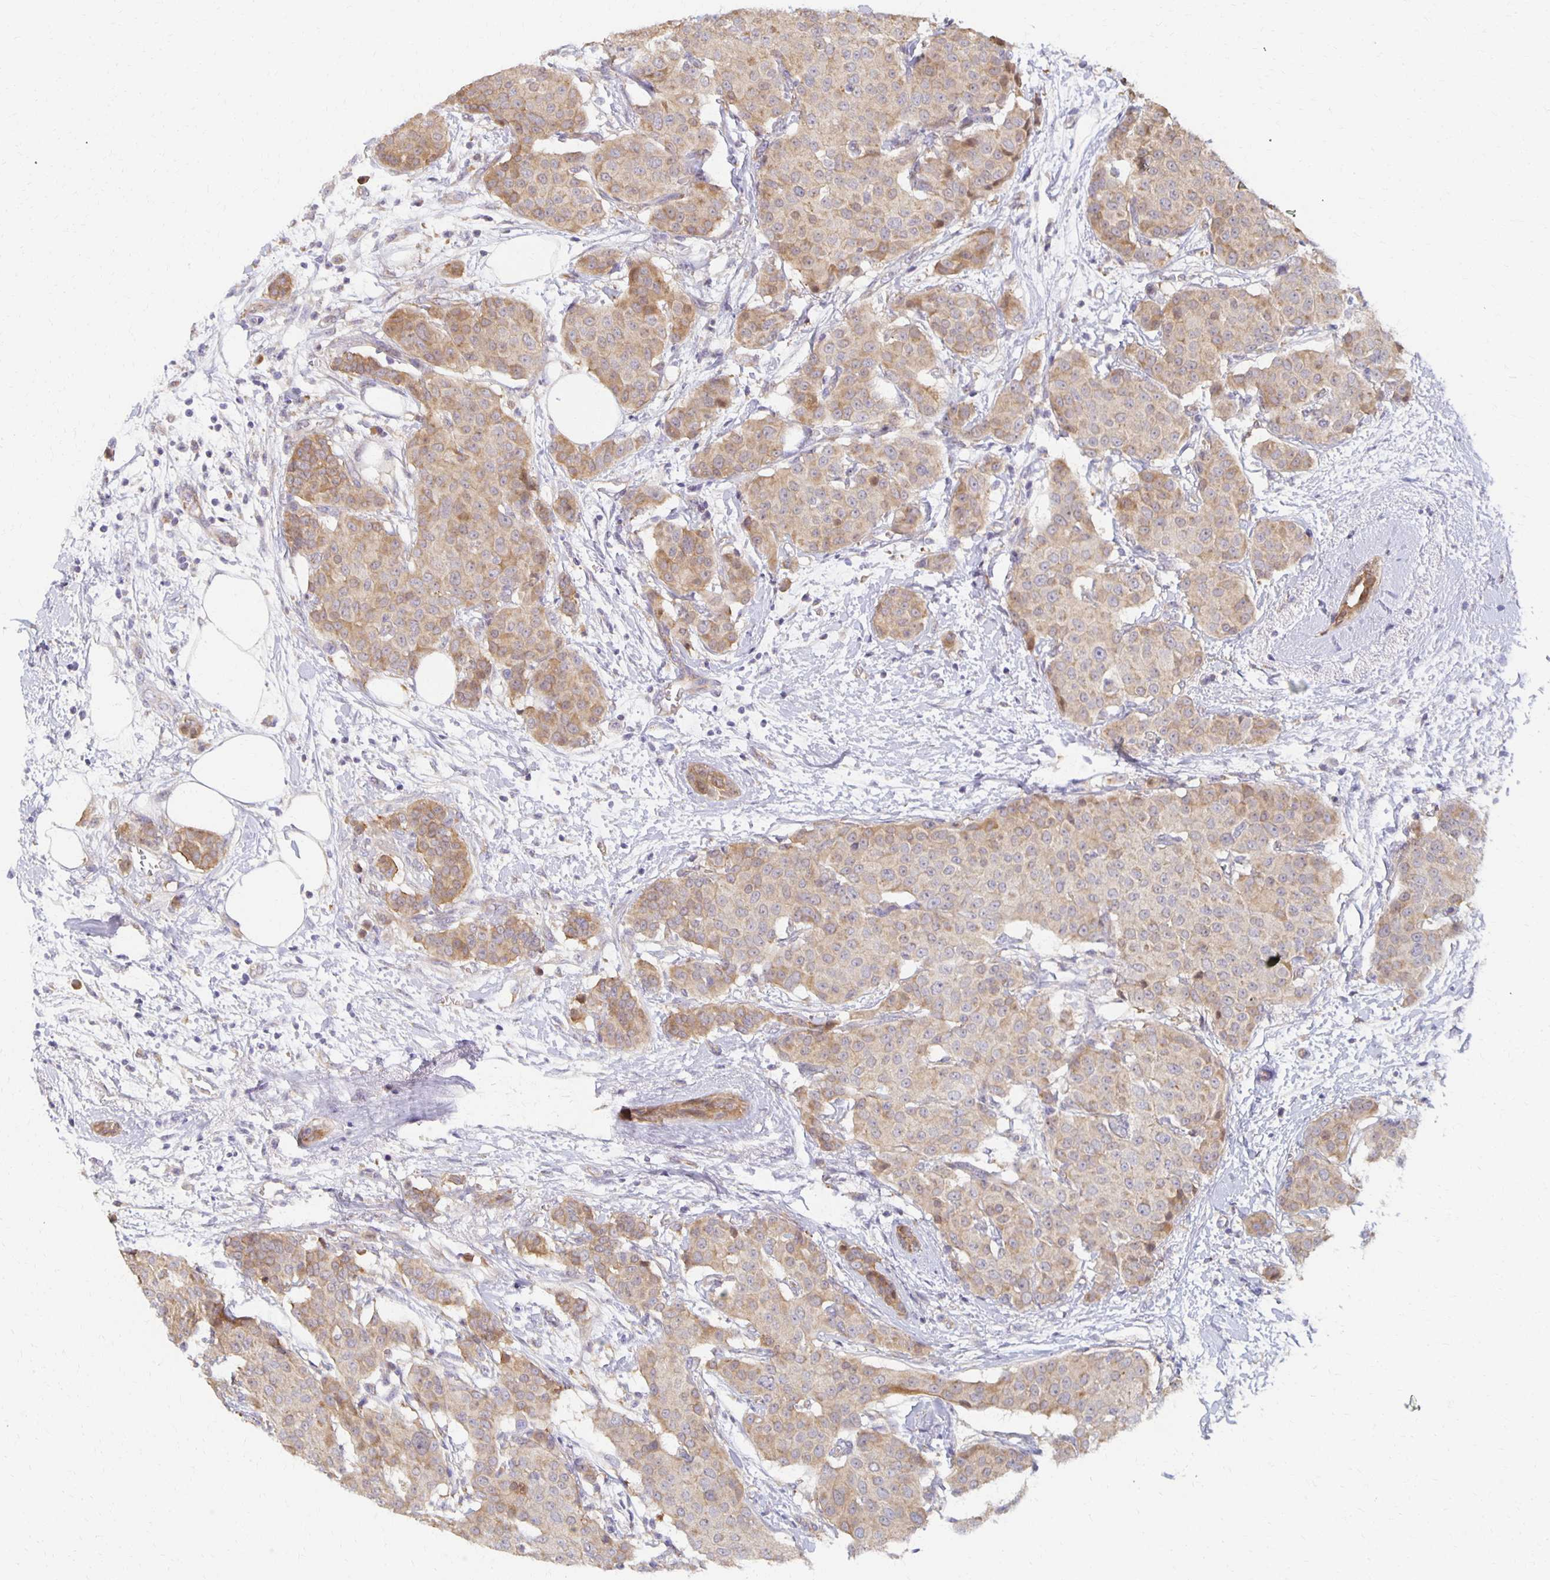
{"staining": {"intensity": "weak", "quantity": "25%-75%", "location": "cytoplasmic/membranous"}, "tissue": "breast cancer", "cell_type": "Tumor cells", "image_type": "cancer", "snomed": [{"axis": "morphology", "description": "Duct carcinoma"}, {"axis": "topography", "description": "Breast"}], "caption": "IHC photomicrograph of human breast cancer stained for a protein (brown), which exhibits low levels of weak cytoplasmic/membranous expression in approximately 25%-75% of tumor cells.", "gene": "SORL1", "patient": {"sex": "female", "age": 91}}